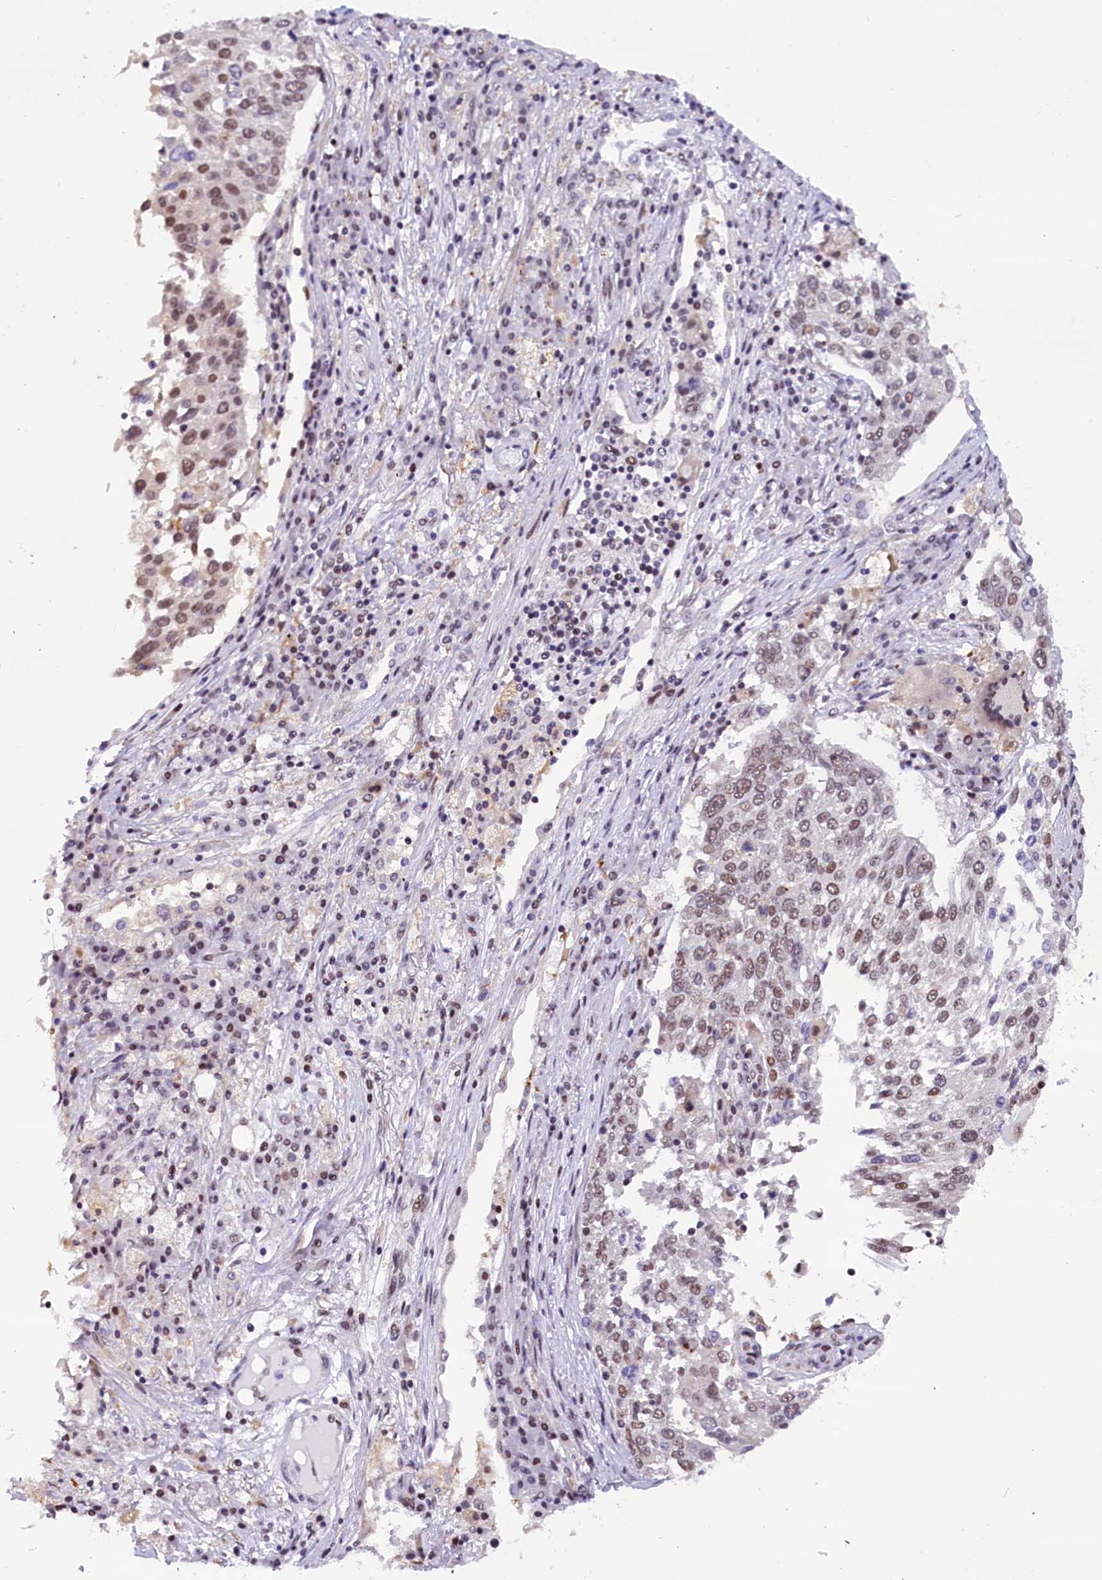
{"staining": {"intensity": "moderate", "quantity": "<25%", "location": "nuclear"}, "tissue": "lung cancer", "cell_type": "Tumor cells", "image_type": "cancer", "snomed": [{"axis": "morphology", "description": "Squamous cell carcinoma, NOS"}, {"axis": "topography", "description": "Lung"}], "caption": "IHC (DAB) staining of lung cancer (squamous cell carcinoma) demonstrates moderate nuclear protein positivity in approximately <25% of tumor cells.", "gene": "CDYL2", "patient": {"sex": "male", "age": 65}}